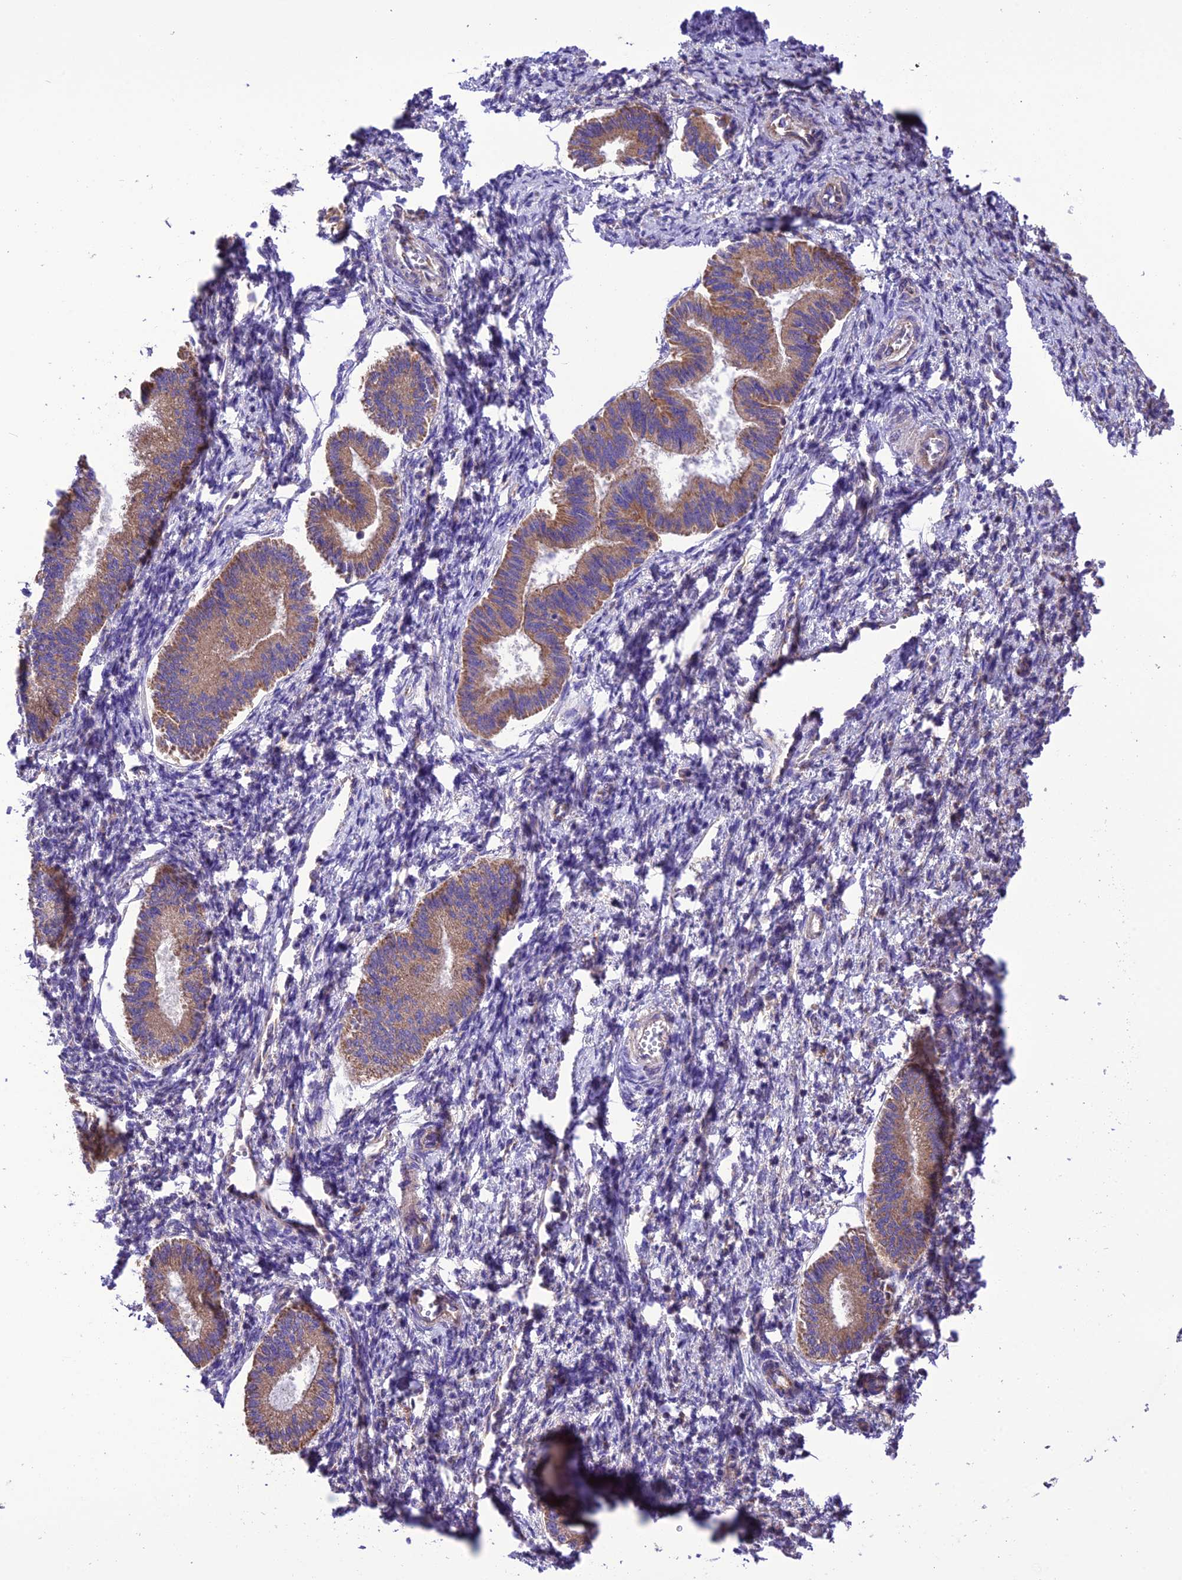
{"staining": {"intensity": "negative", "quantity": "none", "location": "none"}, "tissue": "endometrium", "cell_type": "Cells in endometrial stroma", "image_type": "normal", "snomed": [{"axis": "morphology", "description": "Normal tissue, NOS"}, {"axis": "topography", "description": "Endometrium"}], "caption": "Immunohistochemistry photomicrograph of unremarkable human endometrium stained for a protein (brown), which shows no positivity in cells in endometrial stroma.", "gene": "MAP3K12", "patient": {"sex": "female", "age": 25}}